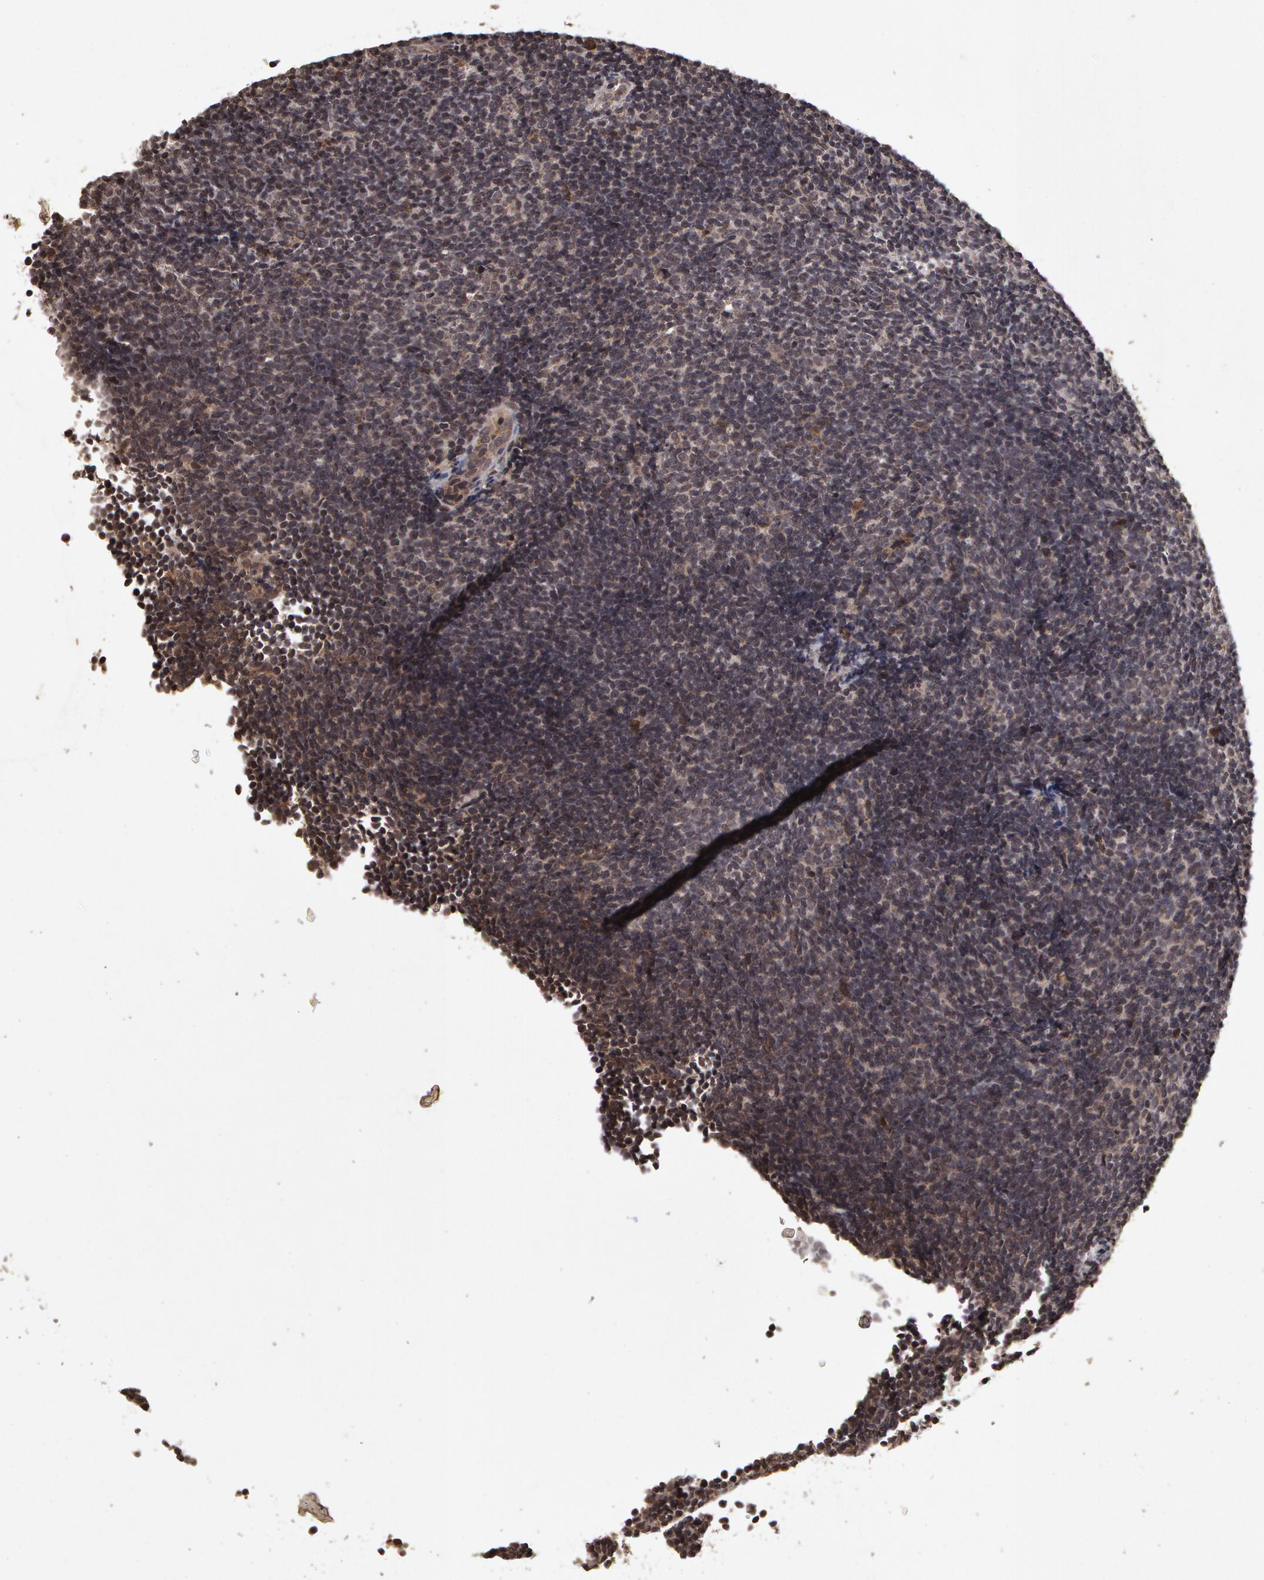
{"staining": {"intensity": "negative", "quantity": "none", "location": "none"}, "tissue": "lymphoma", "cell_type": "Tumor cells", "image_type": "cancer", "snomed": [{"axis": "morphology", "description": "Malignant lymphoma, non-Hodgkin's type, Low grade"}, {"axis": "topography", "description": "Lymph node"}], "caption": "Immunohistochemistry micrograph of human lymphoma stained for a protein (brown), which displays no expression in tumor cells.", "gene": "CALR", "patient": {"sex": "male", "age": 49}}